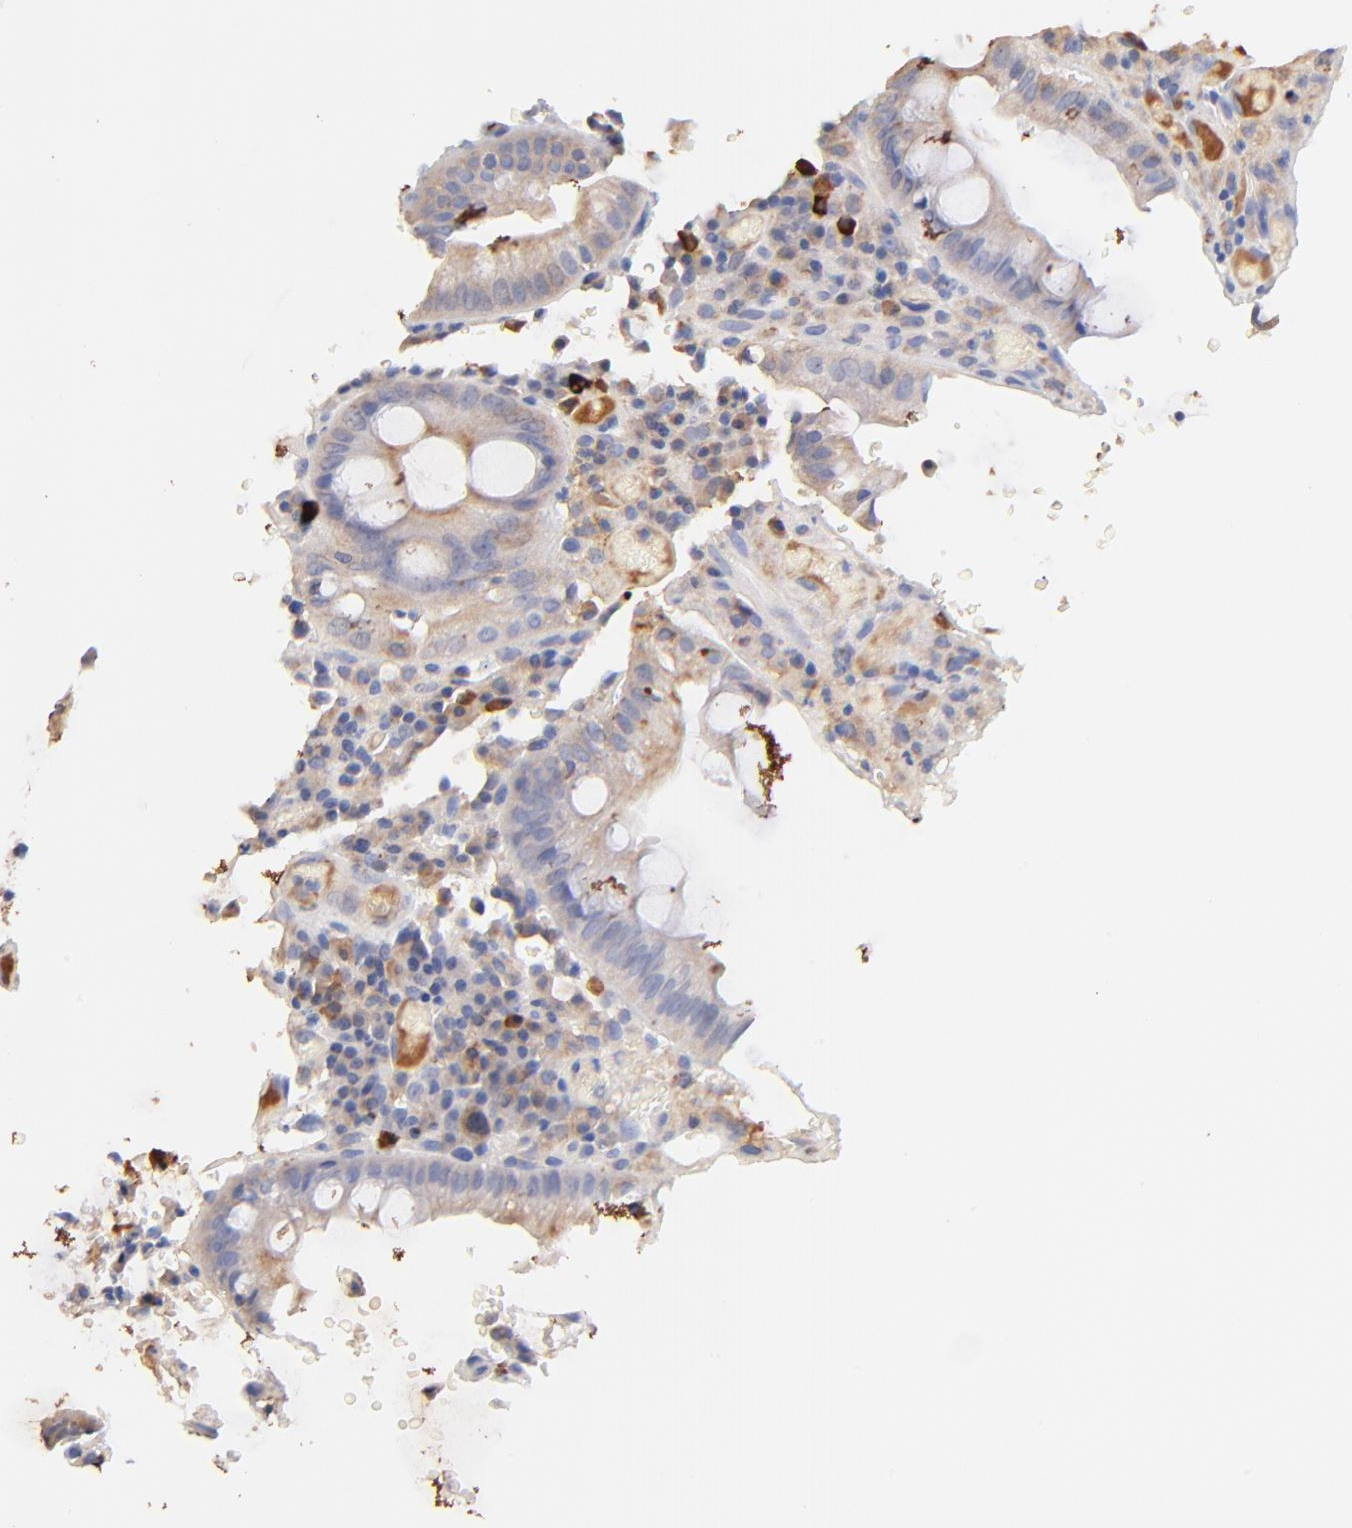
{"staining": {"intensity": "weak", "quantity": ">75%", "location": "cytoplasmic/membranous"}, "tissue": "colorectal cancer", "cell_type": "Tumor cells", "image_type": "cancer", "snomed": [{"axis": "morphology", "description": "Normal tissue, NOS"}, {"axis": "morphology", "description": "Adenocarcinoma, NOS"}, {"axis": "topography", "description": "Colon"}], "caption": "Weak cytoplasmic/membranous staining is identified in approximately >75% of tumor cells in colorectal cancer (adenocarcinoma).", "gene": "IGLV7-43", "patient": {"sex": "female", "age": 78}}